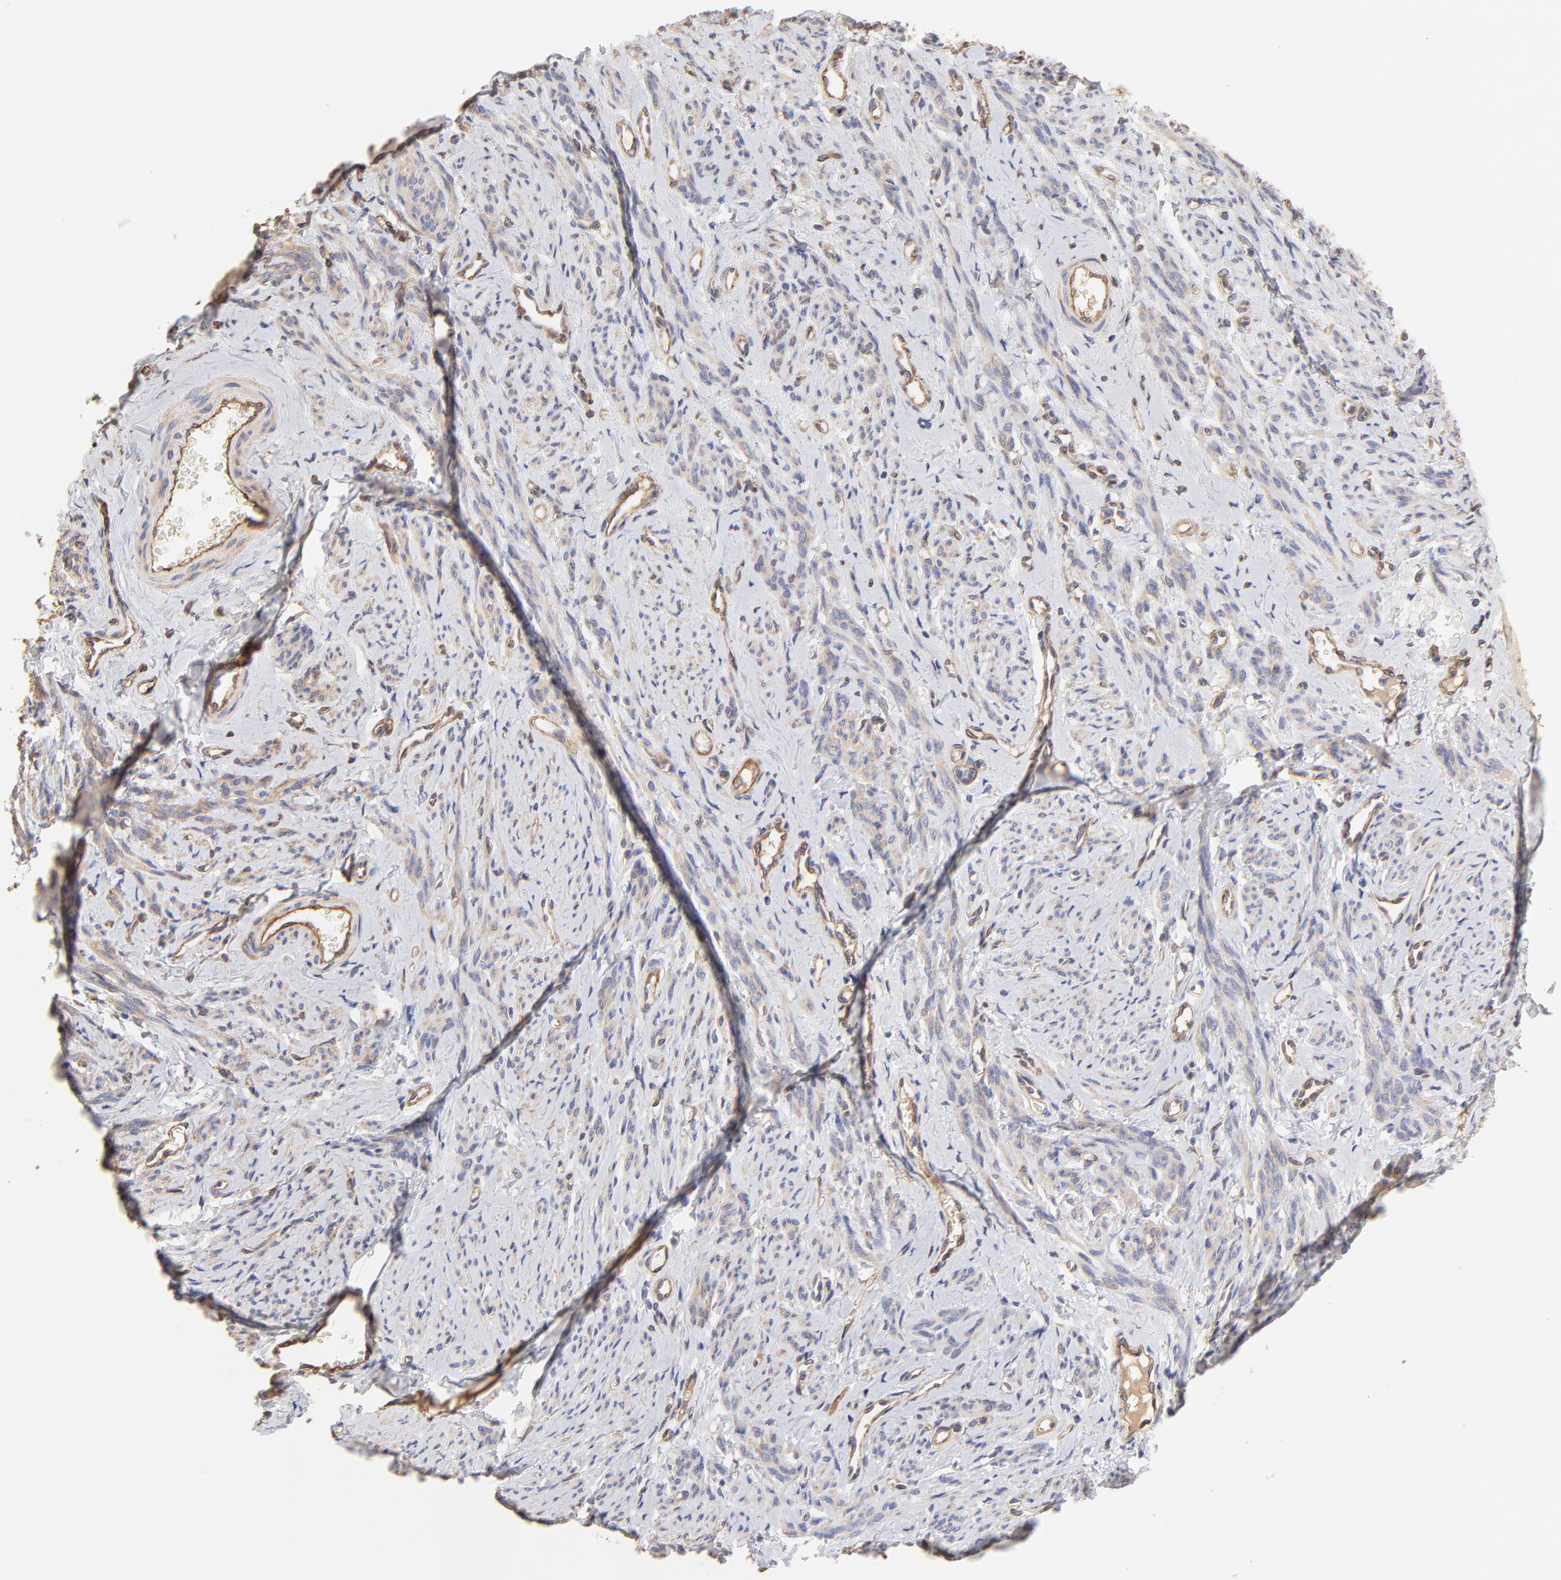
{"staining": {"intensity": "moderate", "quantity": ">75%", "location": "cytoplasmic/membranous"}, "tissue": "smooth muscle", "cell_type": "Smooth muscle cells", "image_type": "normal", "snomed": [{"axis": "morphology", "description": "Normal tissue, NOS"}, {"axis": "topography", "description": "Cervix"}, {"axis": "topography", "description": "Endometrium"}], "caption": "DAB (3,3'-diaminobenzidine) immunohistochemical staining of normal smooth muscle displays moderate cytoplasmic/membranous protein expression in approximately >75% of smooth muscle cells. Using DAB (3,3'-diaminobenzidine) (brown) and hematoxylin (blue) stains, captured at high magnification using brightfield microscopy.", "gene": "LRCH2", "patient": {"sex": "female", "age": 65}}